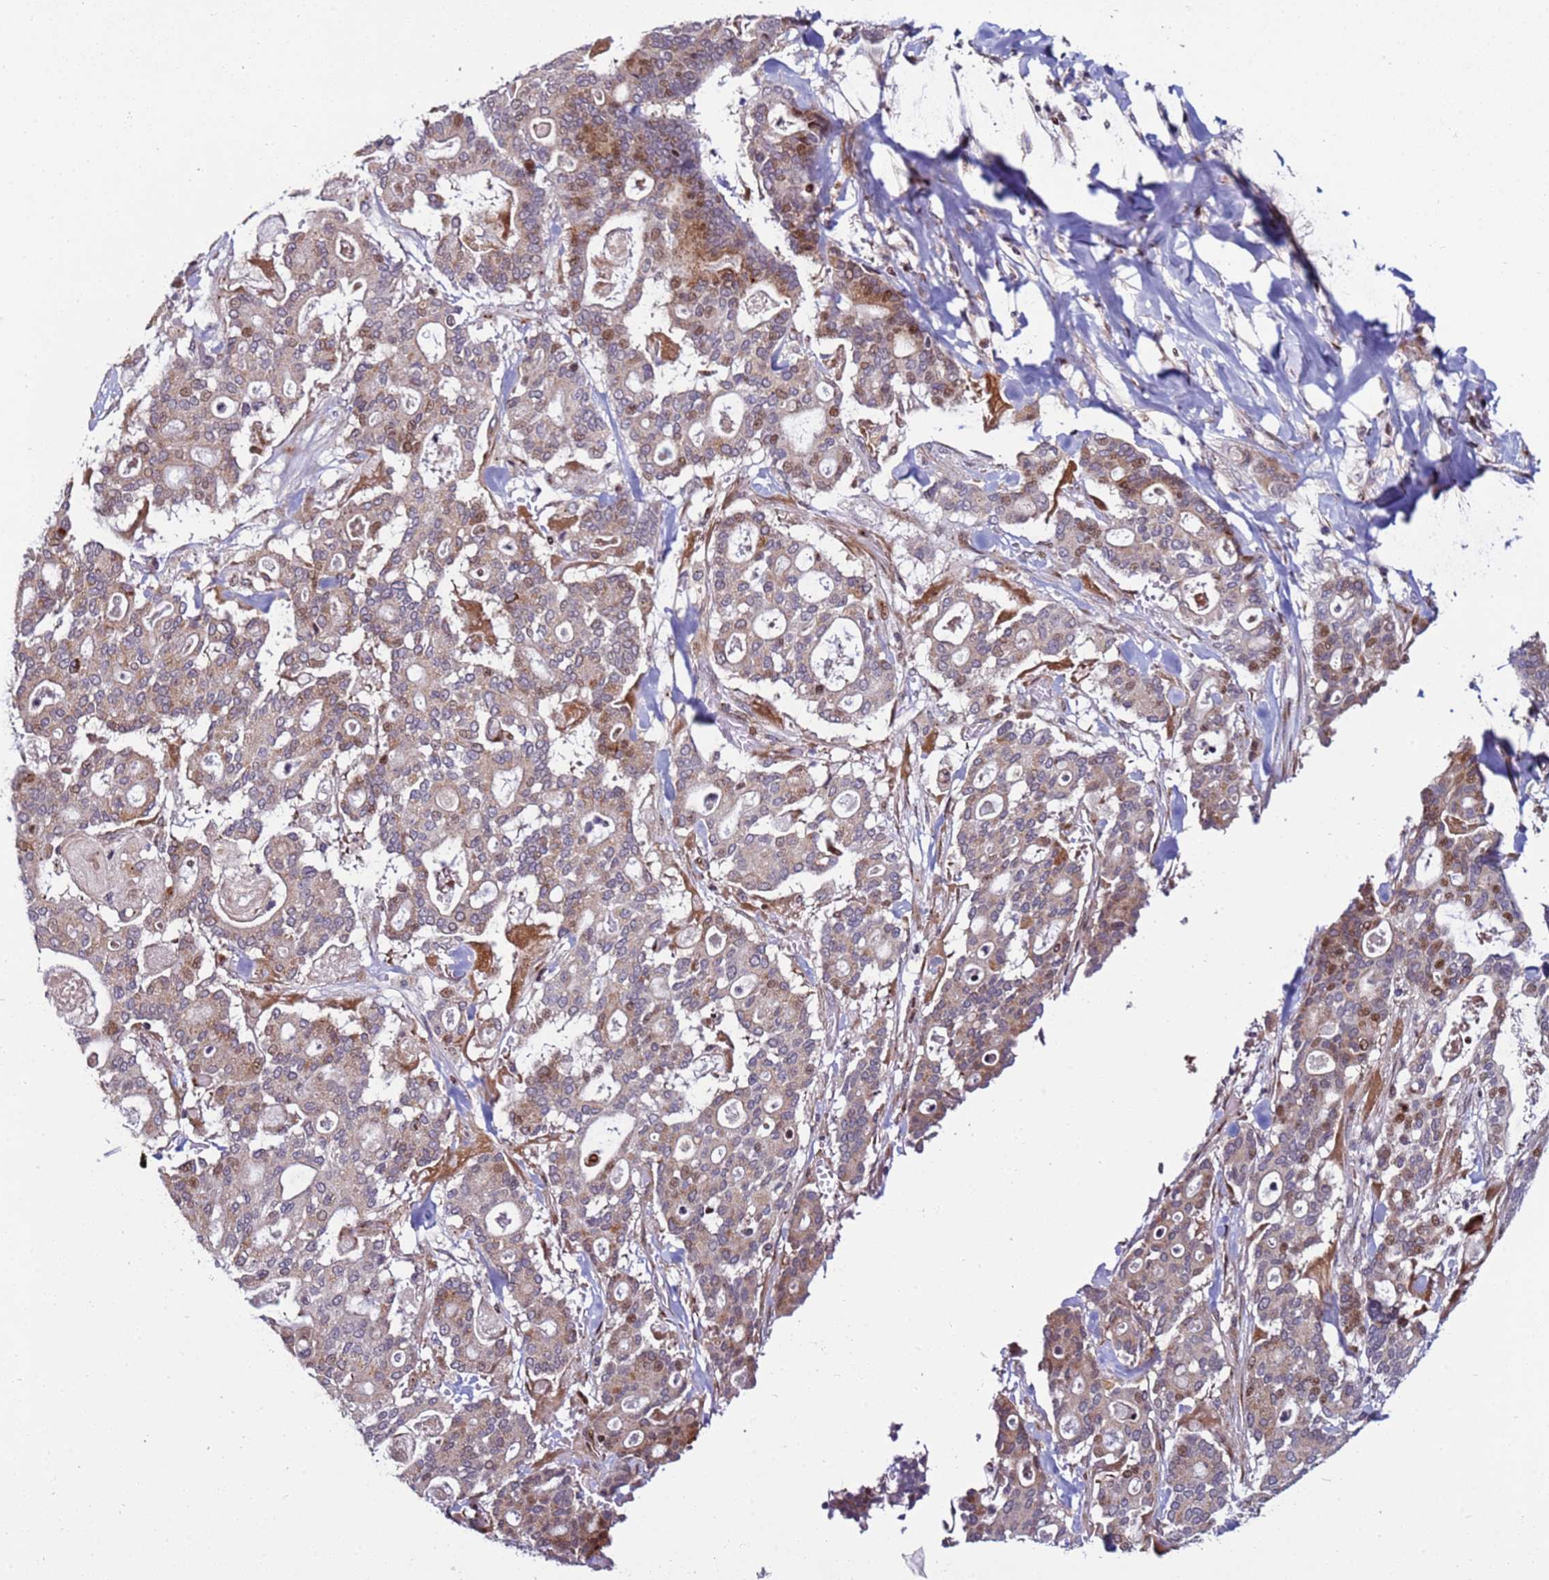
{"staining": {"intensity": "moderate", "quantity": ">75%", "location": "cytoplasmic/membranous,nuclear"}, "tissue": "pancreatic cancer", "cell_type": "Tumor cells", "image_type": "cancer", "snomed": [{"axis": "morphology", "description": "Adenocarcinoma, NOS"}, {"axis": "topography", "description": "Pancreas"}], "caption": "Pancreatic cancer (adenocarcinoma) stained with a protein marker demonstrates moderate staining in tumor cells.", "gene": "WBP11", "patient": {"sex": "male", "age": 63}}